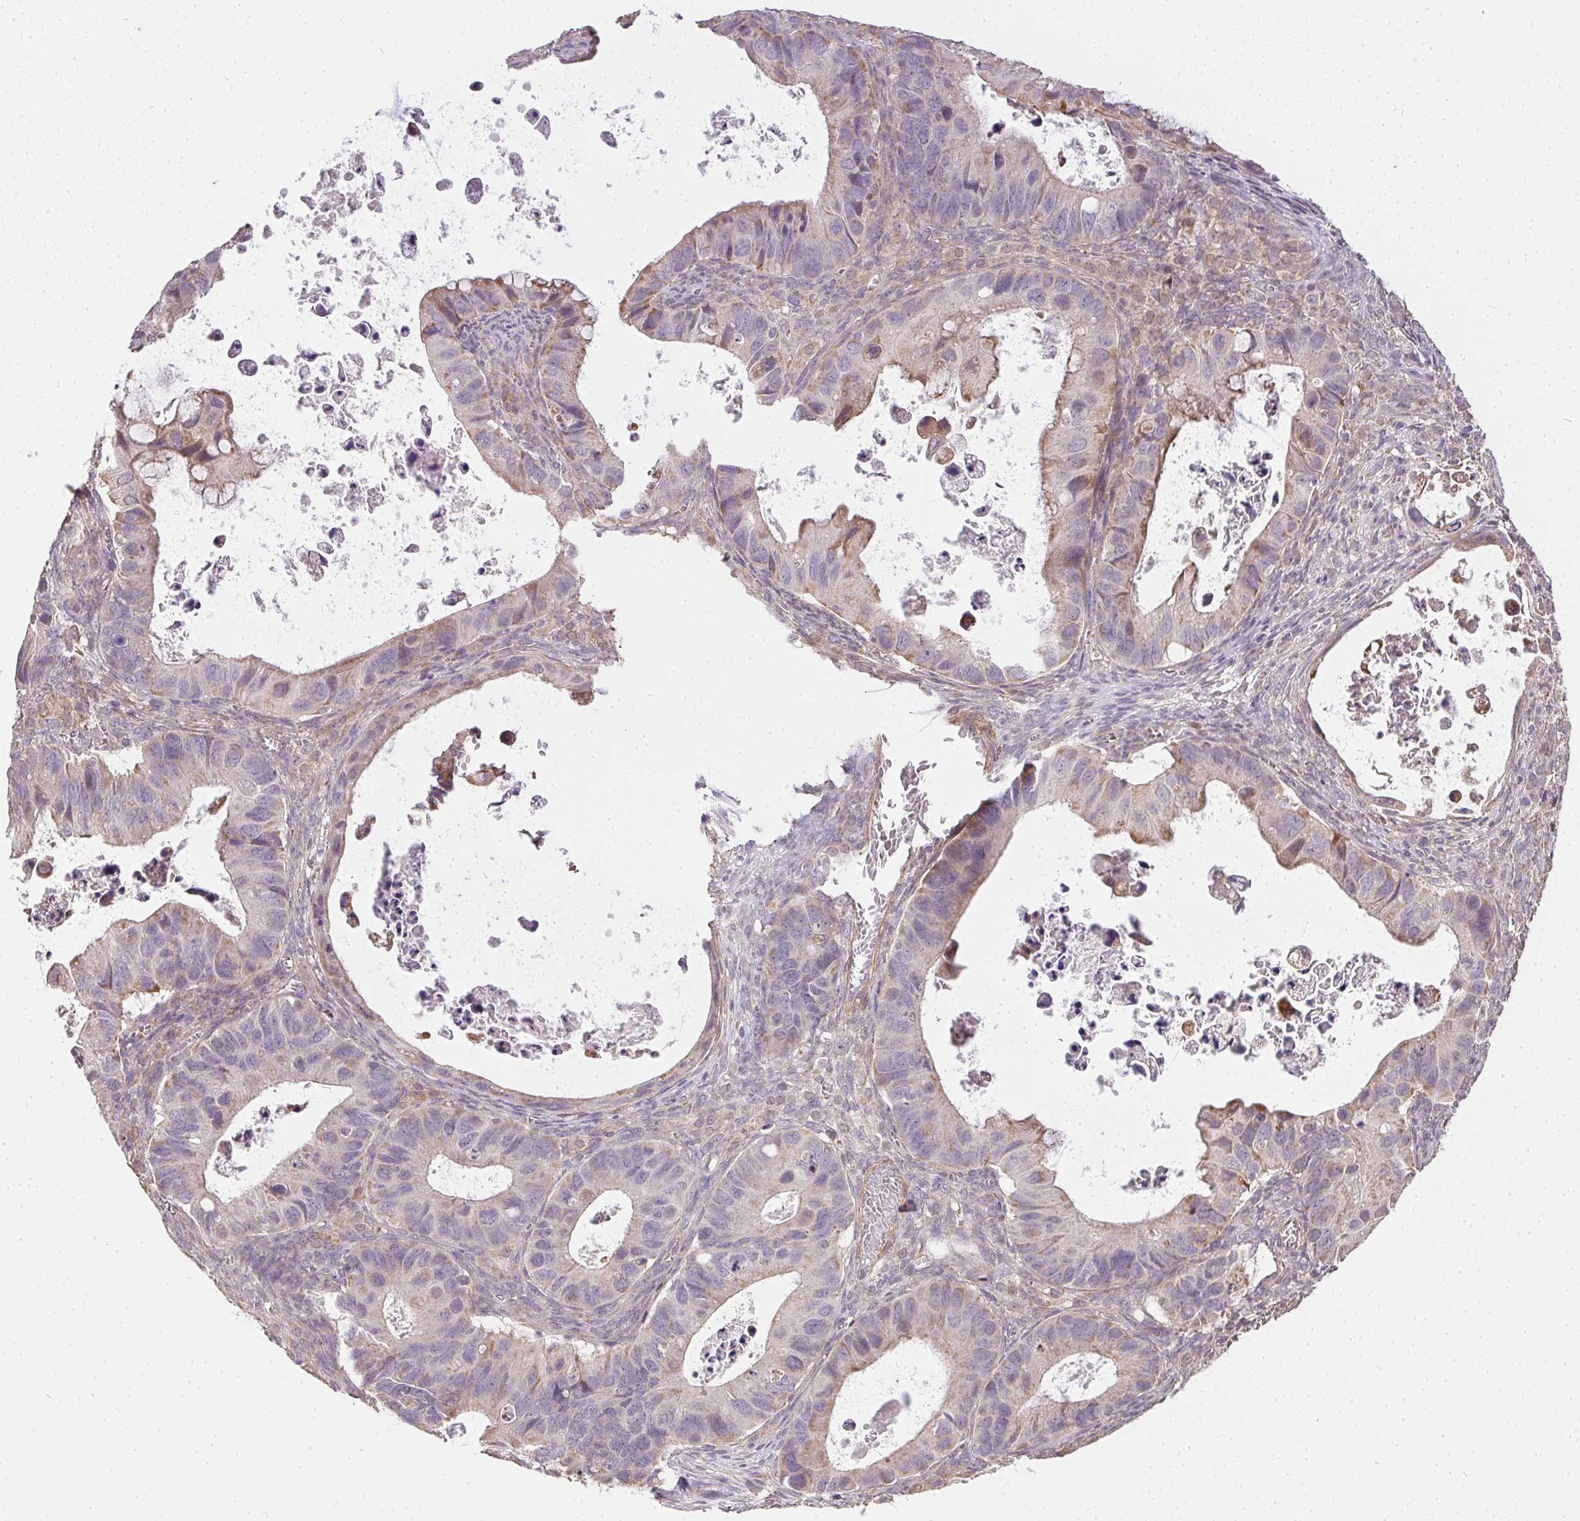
{"staining": {"intensity": "weak", "quantity": "<25%", "location": "cytoplasmic/membranous"}, "tissue": "ovarian cancer", "cell_type": "Tumor cells", "image_type": "cancer", "snomed": [{"axis": "morphology", "description": "Cystadenocarcinoma, mucinous, NOS"}, {"axis": "topography", "description": "Ovary"}], "caption": "This histopathology image is of mucinous cystadenocarcinoma (ovarian) stained with immunohistochemistry (IHC) to label a protein in brown with the nuclei are counter-stained blue. There is no staining in tumor cells. (DAB IHC, high magnification).", "gene": "REV3L", "patient": {"sex": "female", "age": 64}}